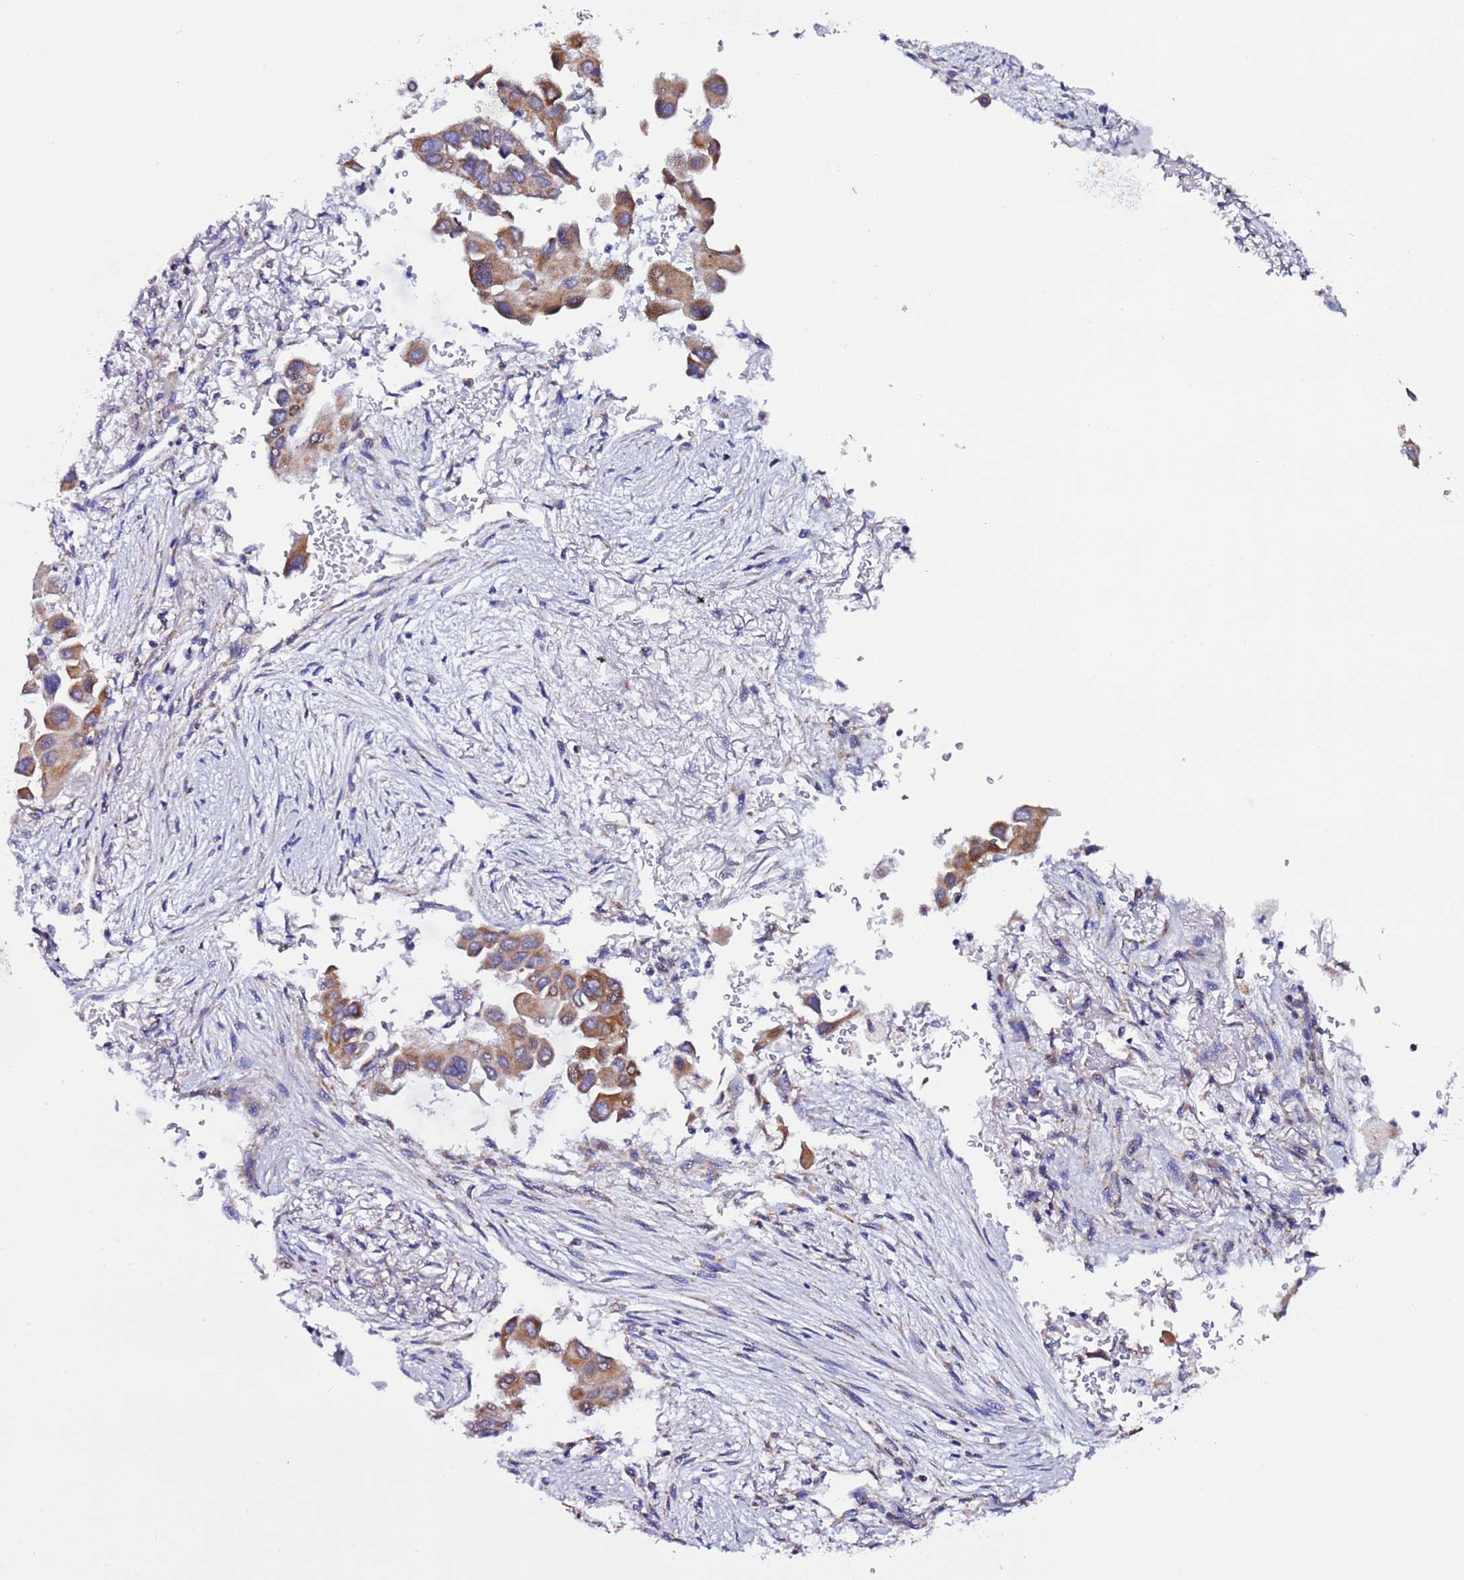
{"staining": {"intensity": "moderate", "quantity": ">75%", "location": "cytoplasmic/membranous"}, "tissue": "lung cancer", "cell_type": "Tumor cells", "image_type": "cancer", "snomed": [{"axis": "morphology", "description": "Adenocarcinoma, NOS"}, {"axis": "topography", "description": "Lung"}], "caption": "IHC photomicrograph of lung cancer stained for a protein (brown), which demonstrates medium levels of moderate cytoplasmic/membranous positivity in approximately >75% of tumor cells.", "gene": "AHI1", "patient": {"sex": "female", "age": 76}}